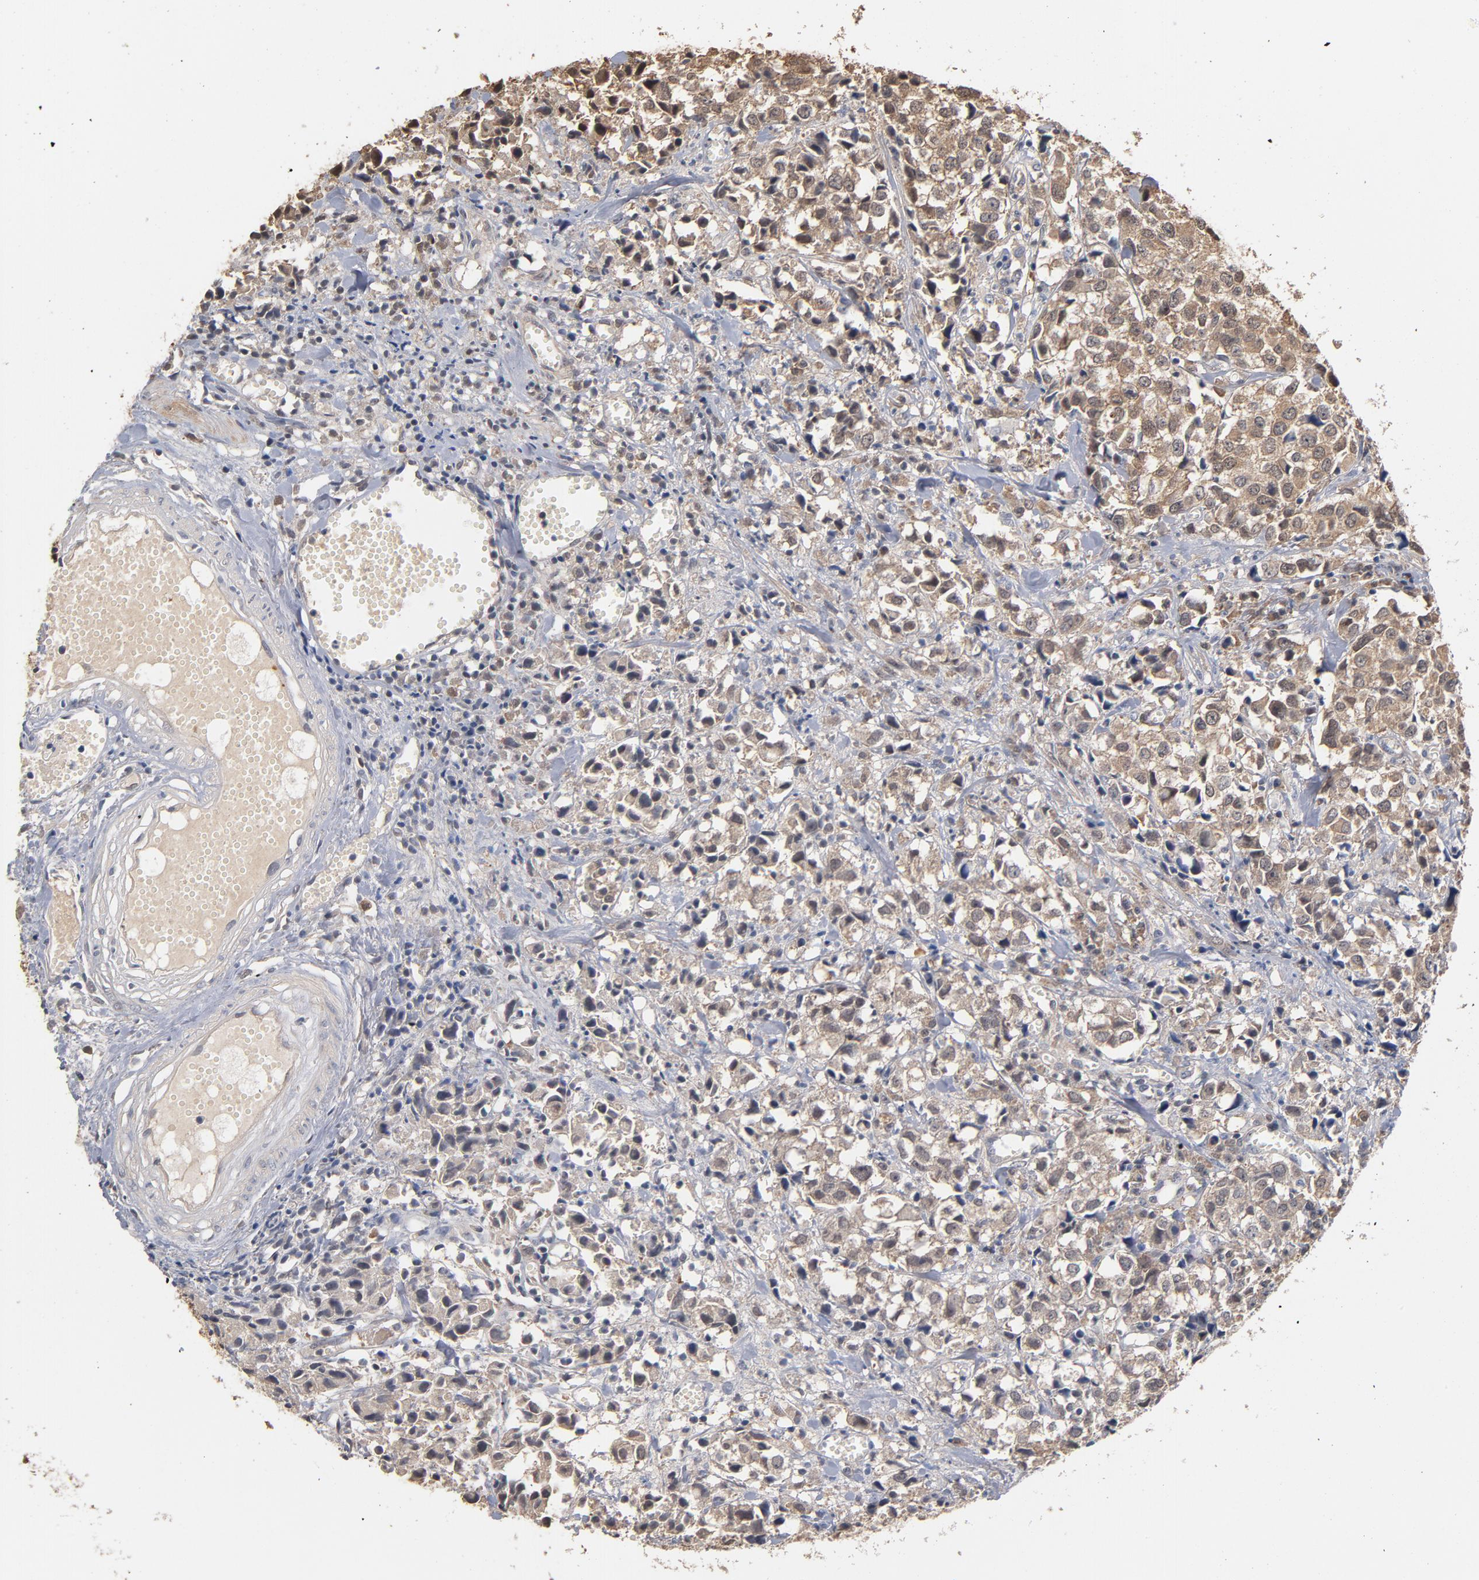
{"staining": {"intensity": "moderate", "quantity": ">75%", "location": "cytoplasmic/membranous"}, "tissue": "urothelial cancer", "cell_type": "Tumor cells", "image_type": "cancer", "snomed": [{"axis": "morphology", "description": "Urothelial carcinoma, High grade"}, {"axis": "topography", "description": "Urinary bladder"}], "caption": "Moderate cytoplasmic/membranous protein positivity is identified in approximately >75% of tumor cells in urothelial carcinoma (high-grade). Nuclei are stained in blue.", "gene": "MIF", "patient": {"sex": "female", "age": 75}}